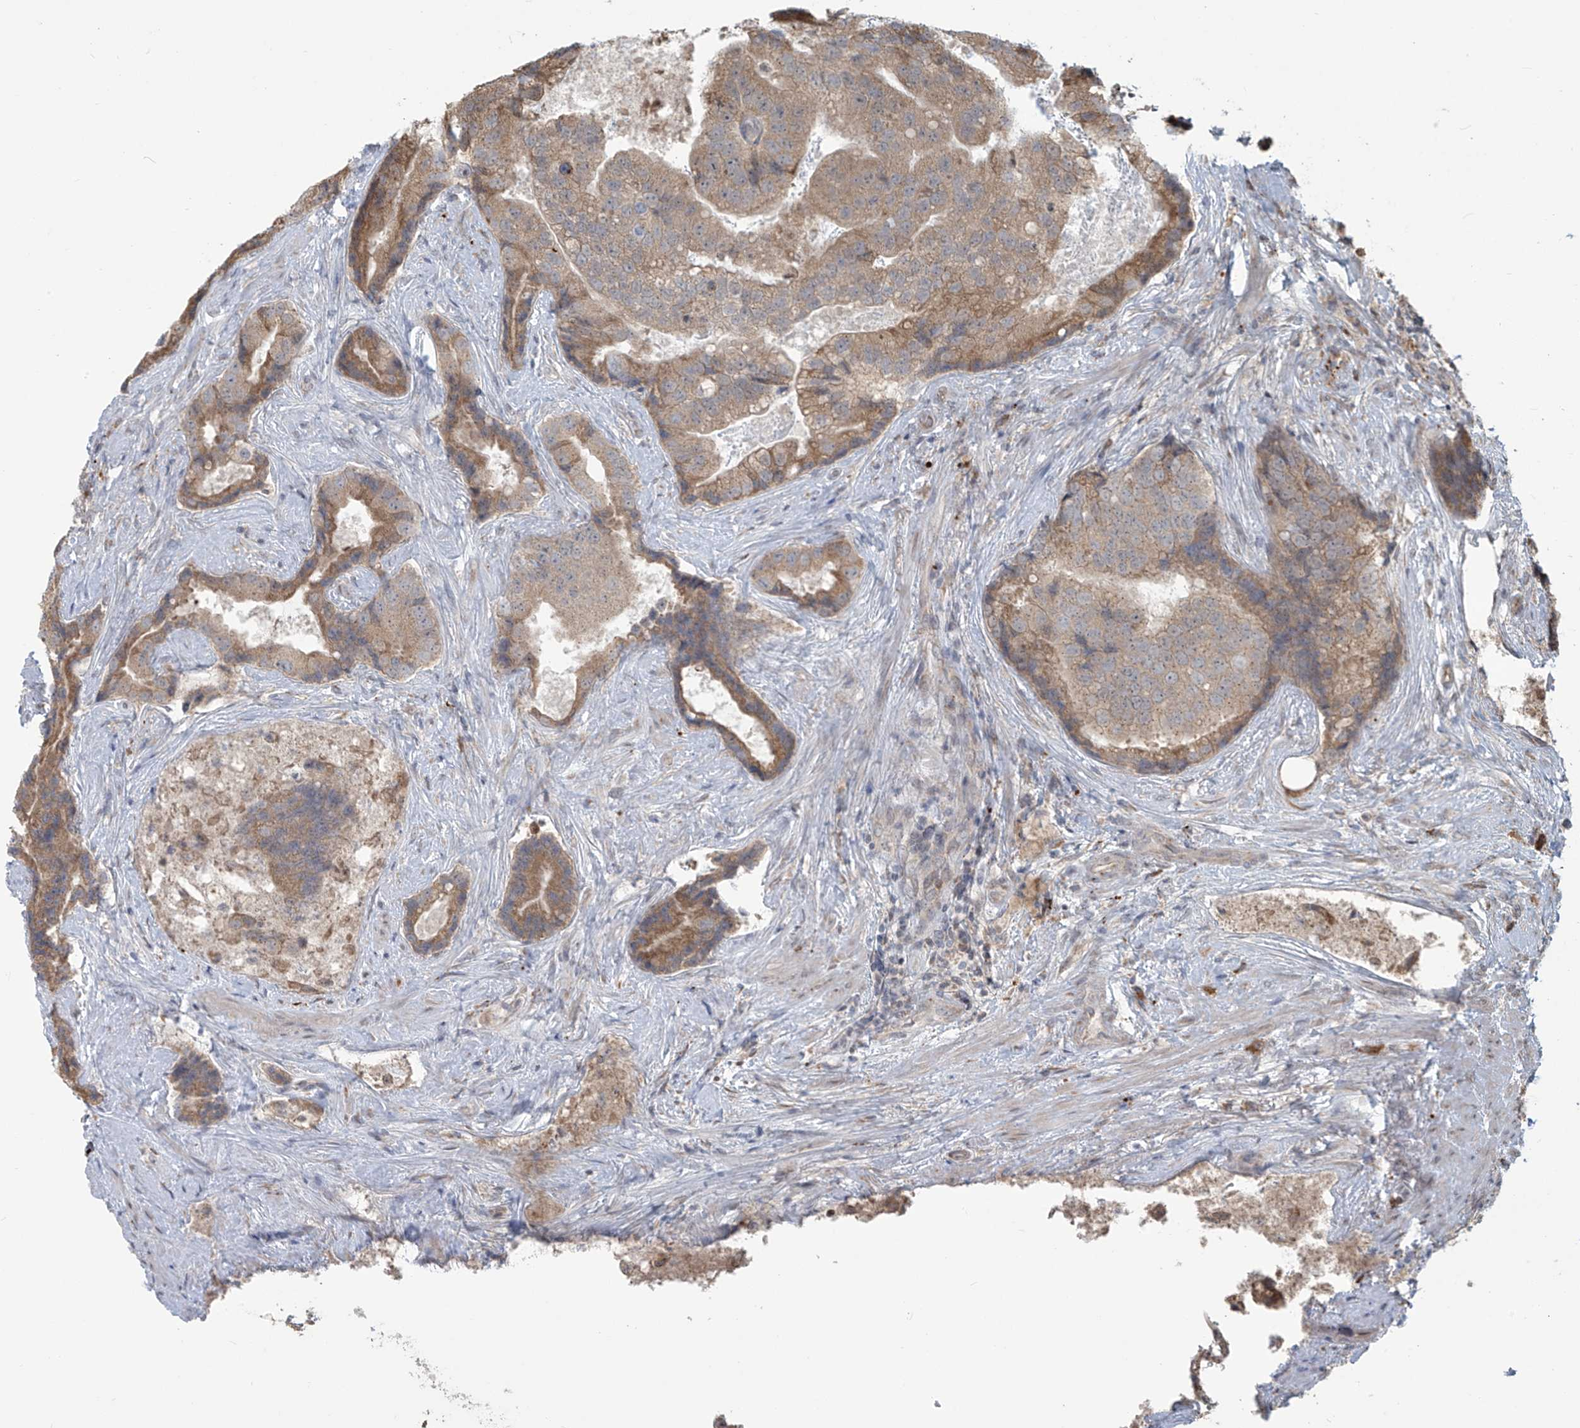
{"staining": {"intensity": "moderate", "quantity": ">75%", "location": "cytoplasmic/membranous"}, "tissue": "prostate cancer", "cell_type": "Tumor cells", "image_type": "cancer", "snomed": [{"axis": "morphology", "description": "Adenocarcinoma, High grade"}, {"axis": "topography", "description": "Prostate"}], "caption": "An immunohistochemistry (IHC) image of neoplastic tissue is shown. Protein staining in brown labels moderate cytoplasmic/membranous positivity in prostate cancer (adenocarcinoma (high-grade)) within tumor cells. (DAB (3,3'-diaminobenzidine) IHC with brightfield microscopy, high magnification).", "gene": "PLEKHM3", "patient": {"sex": "male", "age": 70}}